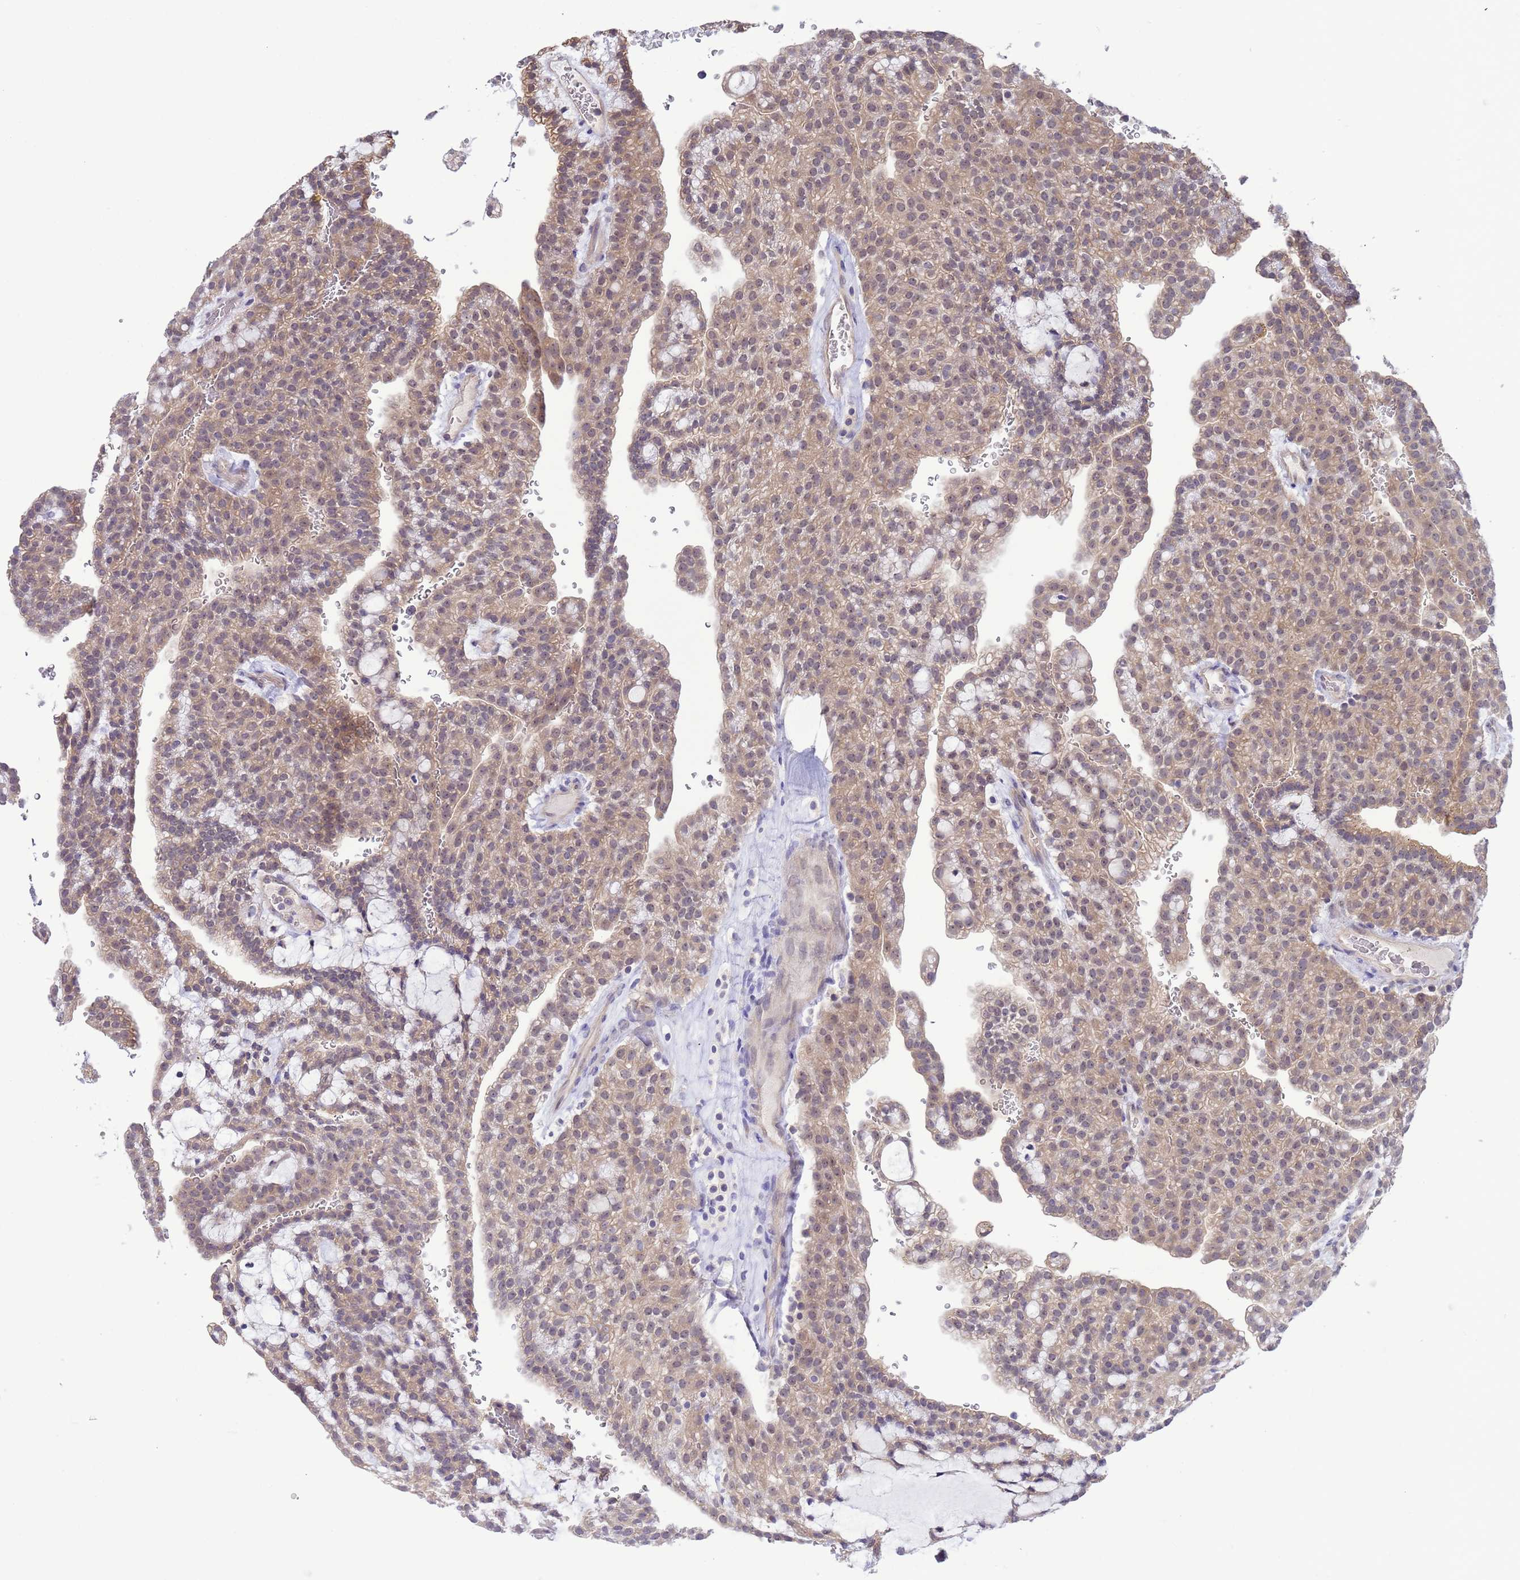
{"staining": {"intensity": "weak", "quantity": "25%-75%", "location": "cytoplasmic/membranous,nuclear"}, "tissue": "renal cancer", "cell_type": "Tumor cells", "image_type": "cancer", "snomed": [{"axis": "morphology", "description": "Adenocarcinoma, NOS"}, {"axis": "topography", "description": "Kidney"}], "caption": "High-magnification brightfield microscopy of renal cancer stained with DAB (brown) and counterstained with hematoxylin (blue). tumor cells exhibit weak cytoplasmic/membranous and nuclear staining is identified in about25%-75% of cells. (Stains: DAB (3,3'-diaminobenzidine) in brown, nuclei in blue, Microscopy: brightfield microscopy at high magnification).", "gene": "ZNF461", "patient": {"sex": "male", "age": 63}}